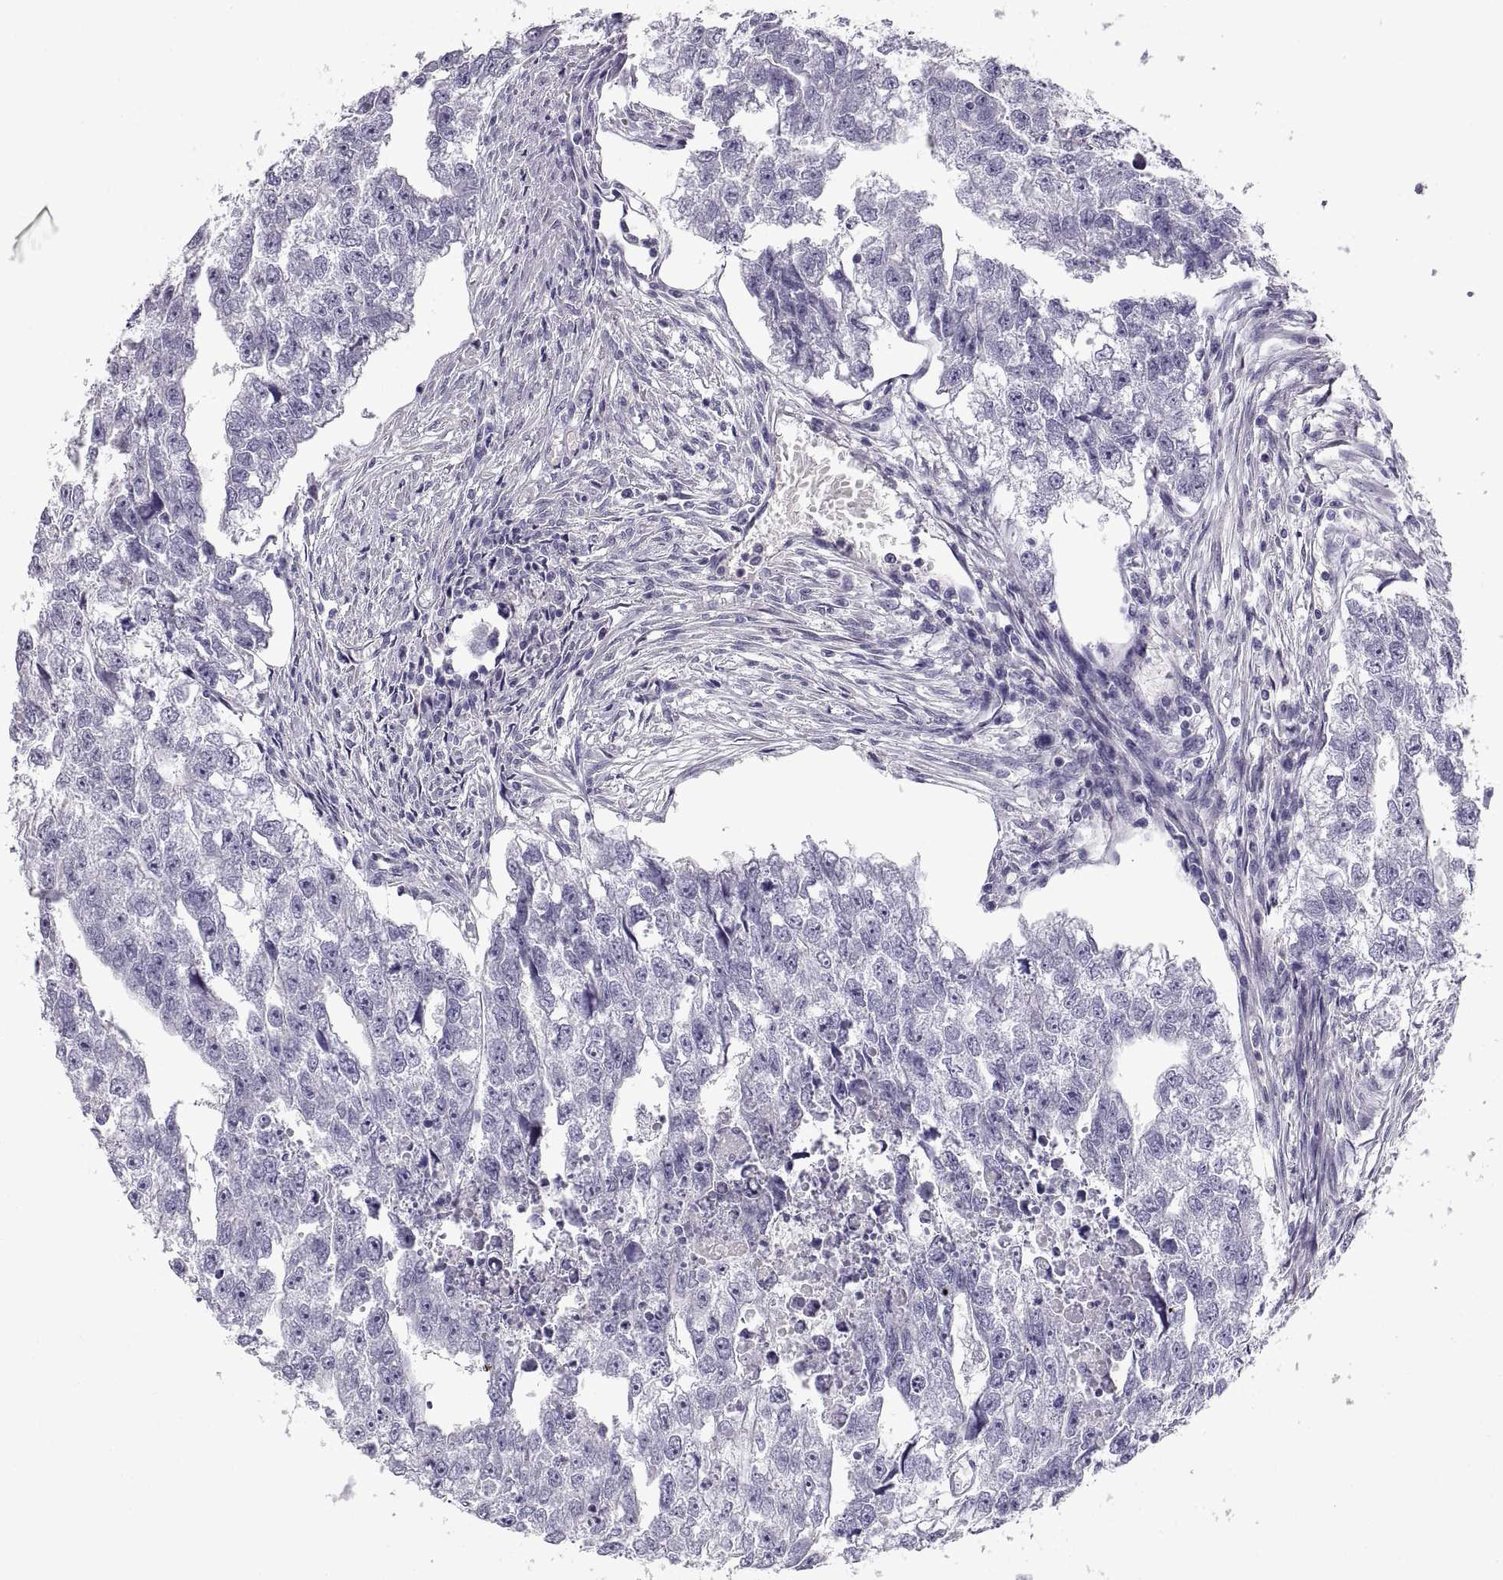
{"staining": {"intensity": "negative", "quantity": "none", "location": "none"}, "tissue": "testis cancer", "cell_type": "Tumor cells", "image_type": "cancer", "snomed": [{"axis": "morphology", "description": "Carcinoma, Embryonal, NOS"}, {"axis": "morphology", "description": "Teratoma, malignant, NOS"}, {"axis": "topography", "description": "Testis"}], "caption": "Immunohistochemical staining of testis cancer exhibits no significant expression in tumor cells.", "gene": "CRYBB3", "patient": {"sex": "male", "age": 44}}